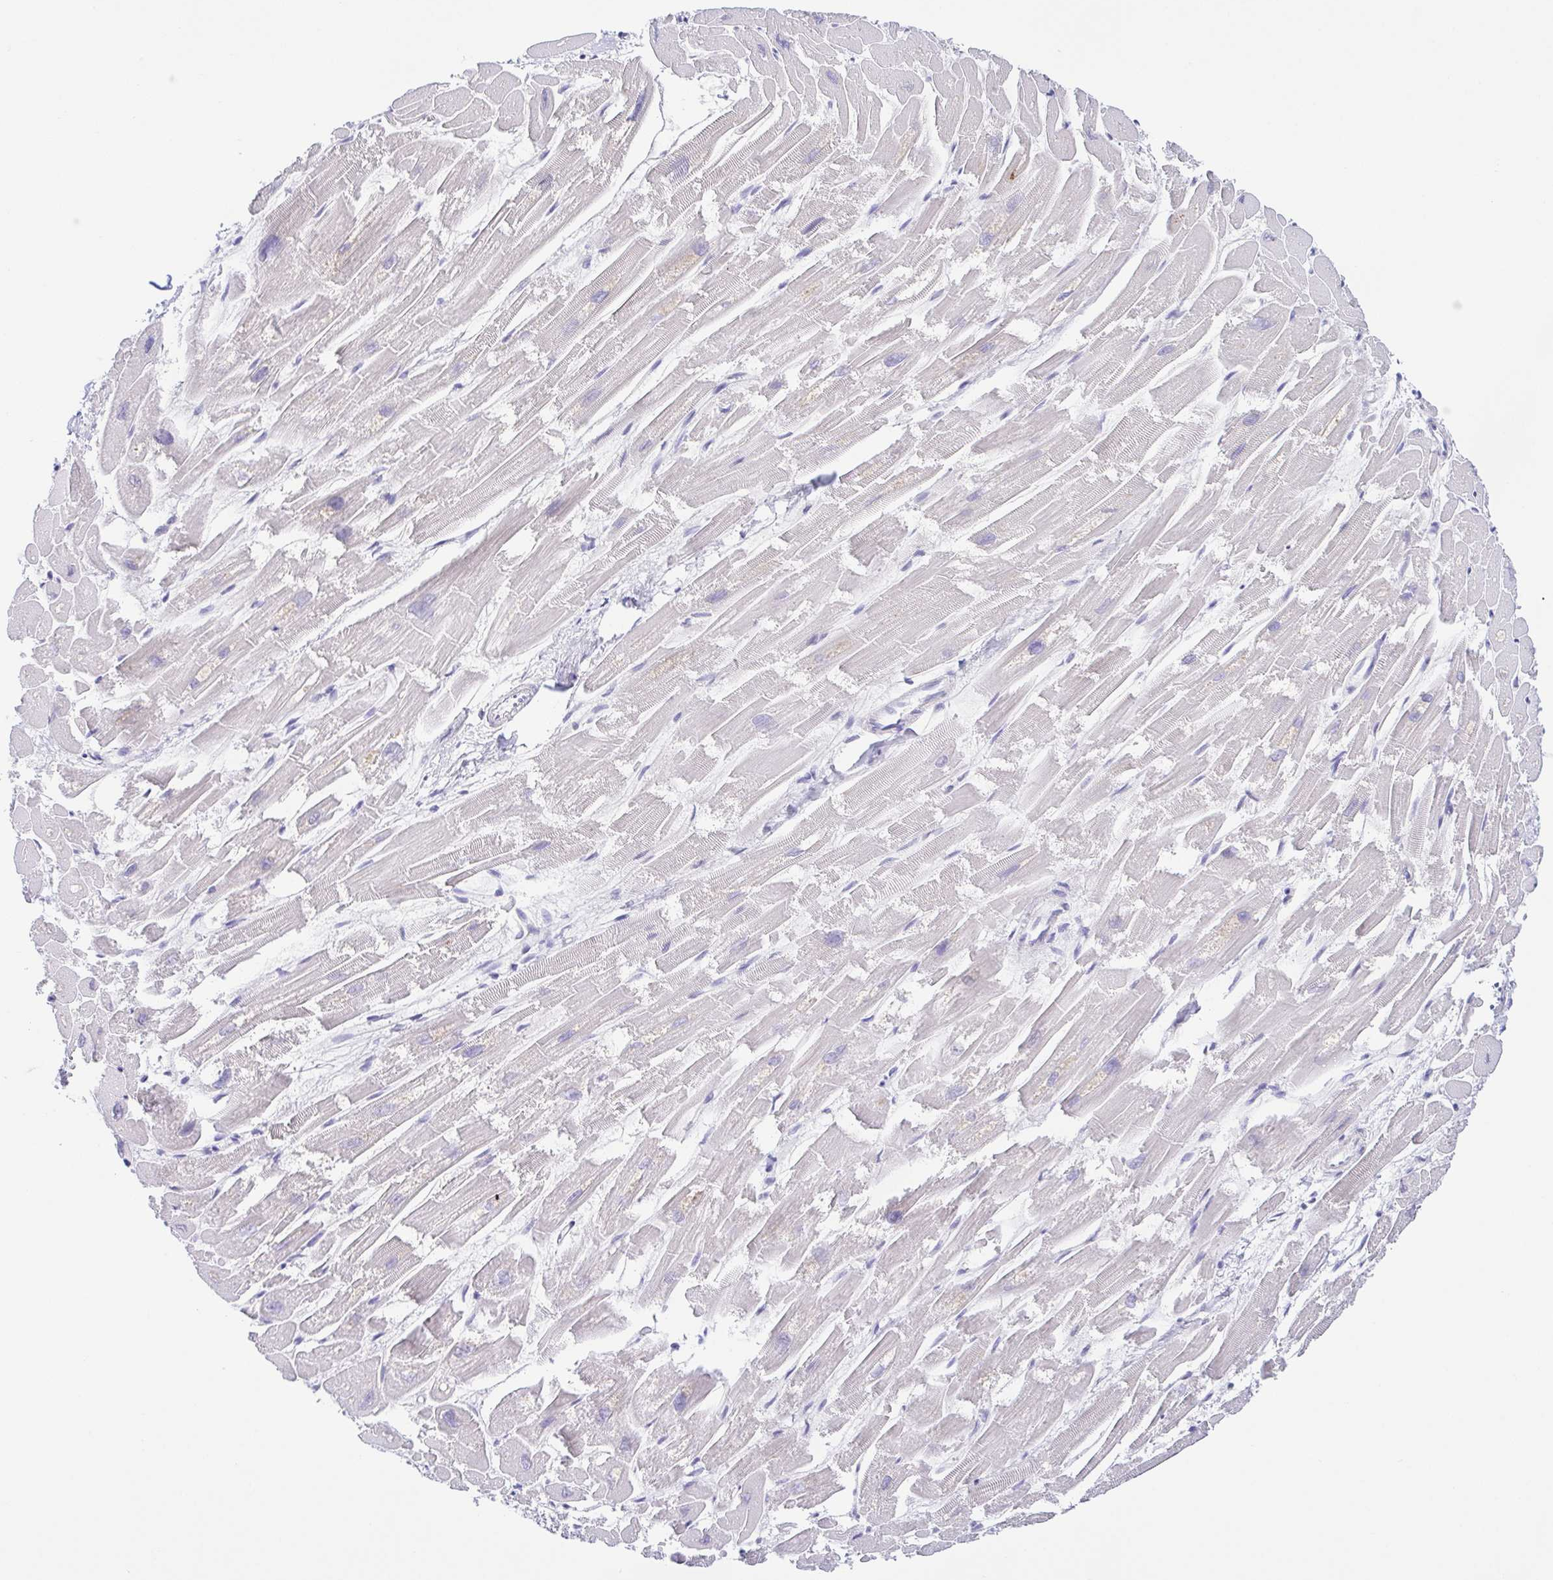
{"staining": {"intensity": "moderate", "quantity": "25%-75%", "location": "cytoplasmic/membranous"}, "tissue": "heart muscle", "cell_type": "Cardiomyocytes", "image_type": "normal", "snomed": [{"axis": "morphology", "description": "Normal tissue, NOS"}, {"axis": "topography", "description": "Heart"}], "caption": "Moderate cytoplasmic/membranous staining for a protein is present in approximately 25%-75% of cardiomyocytes of unremarkable heart muscle using immunohistochemistry (IHC).", "gene": "A1BG", "patient": {"sex": "male", "age": 54}}